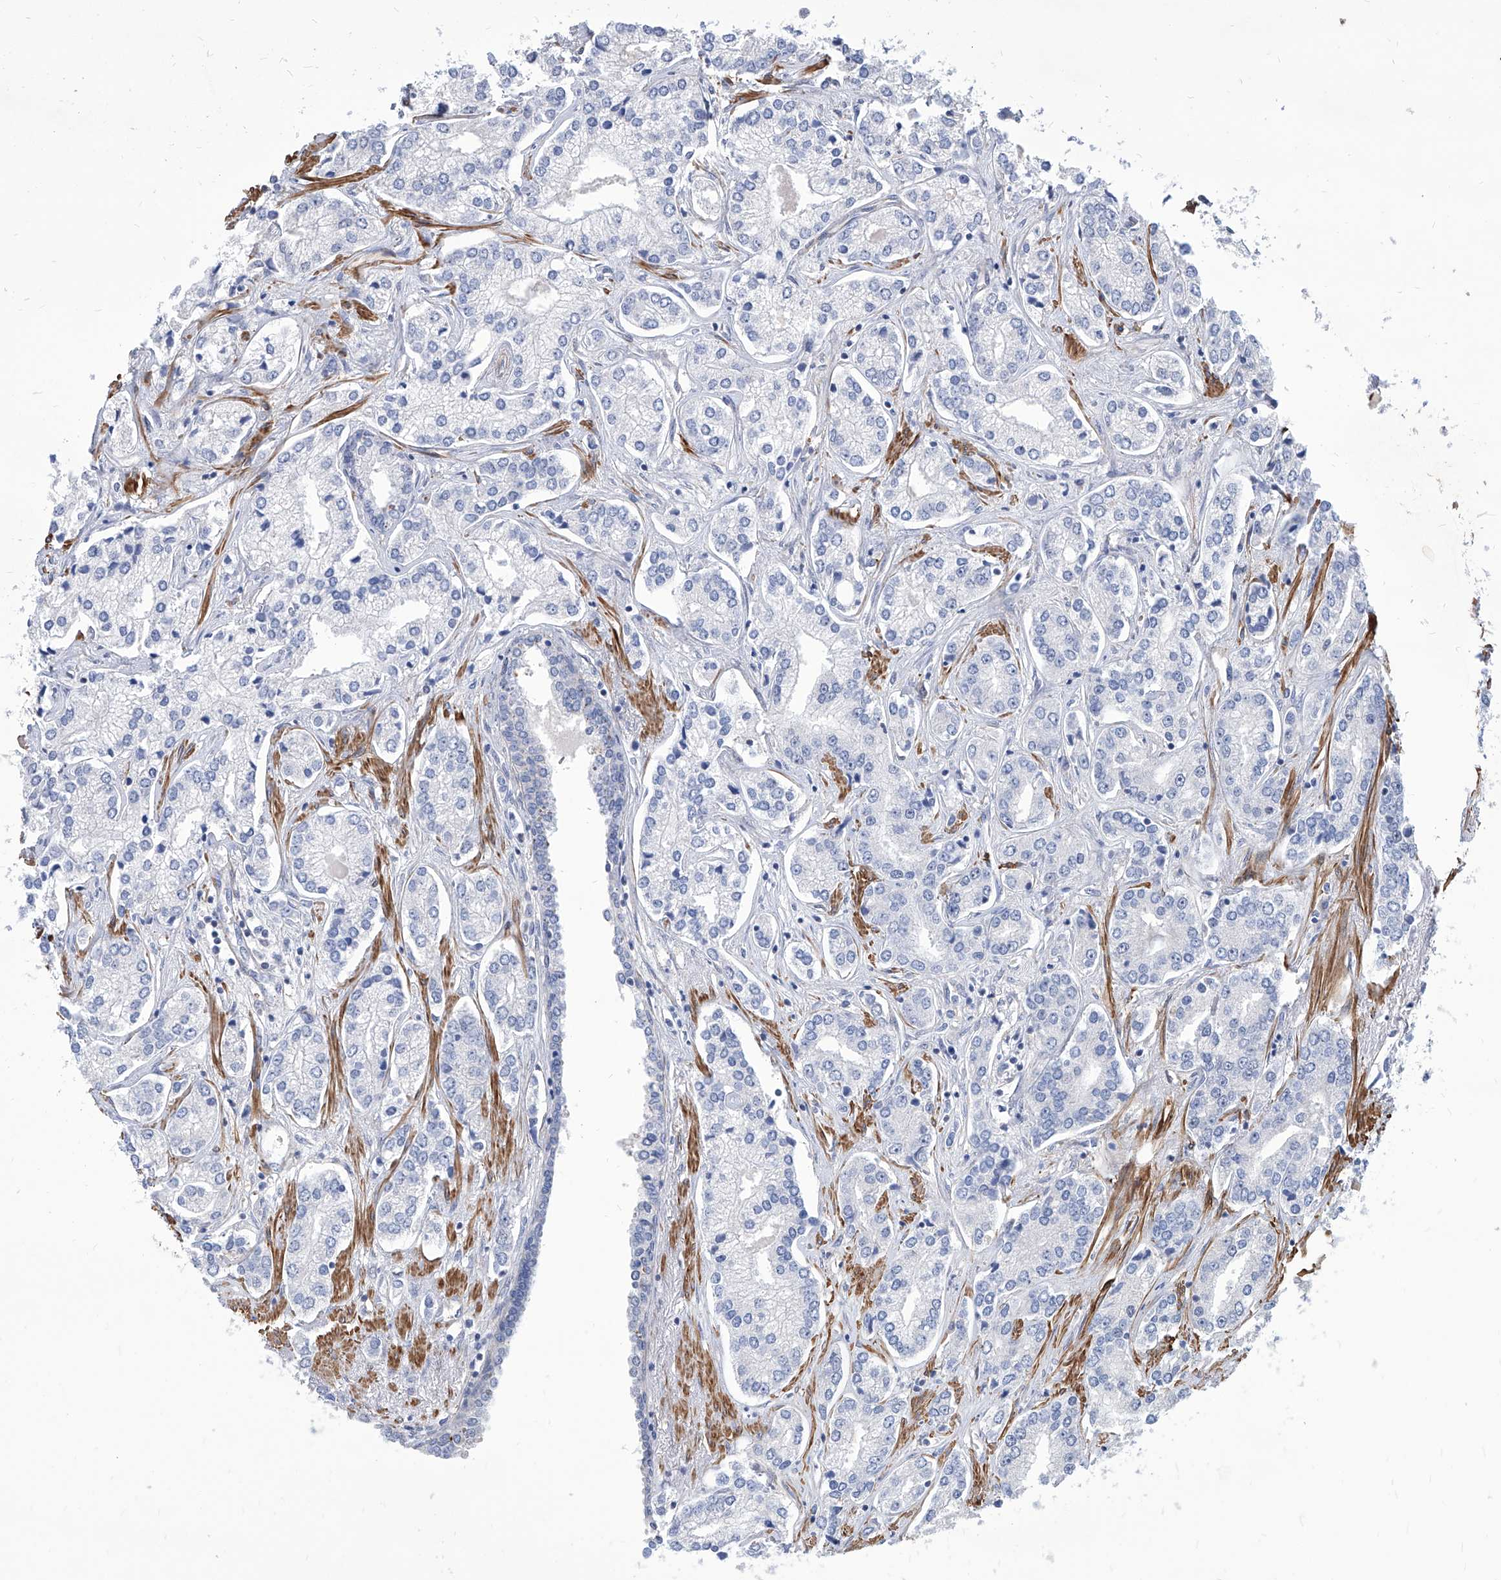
{"staining": {"intensity": "negative", "quantity": "none", "location": "none"}, "tissue": "prostate cancer", "cell_type": "Tumor cells", "image_type": "cancer", "snomed": [{"axis": "morphology", "description": "Adenocarcinoma, High grade"}, {"axis": "topography", "description": "Prostate"}], "caption": "Human high-grade adenocarcinoma (prostate) stained for a protein using immunohistochemistry shows no staining in tumor cells.", "gene": "FAM83B", "patient": {"sex": "male", "age": 66}}